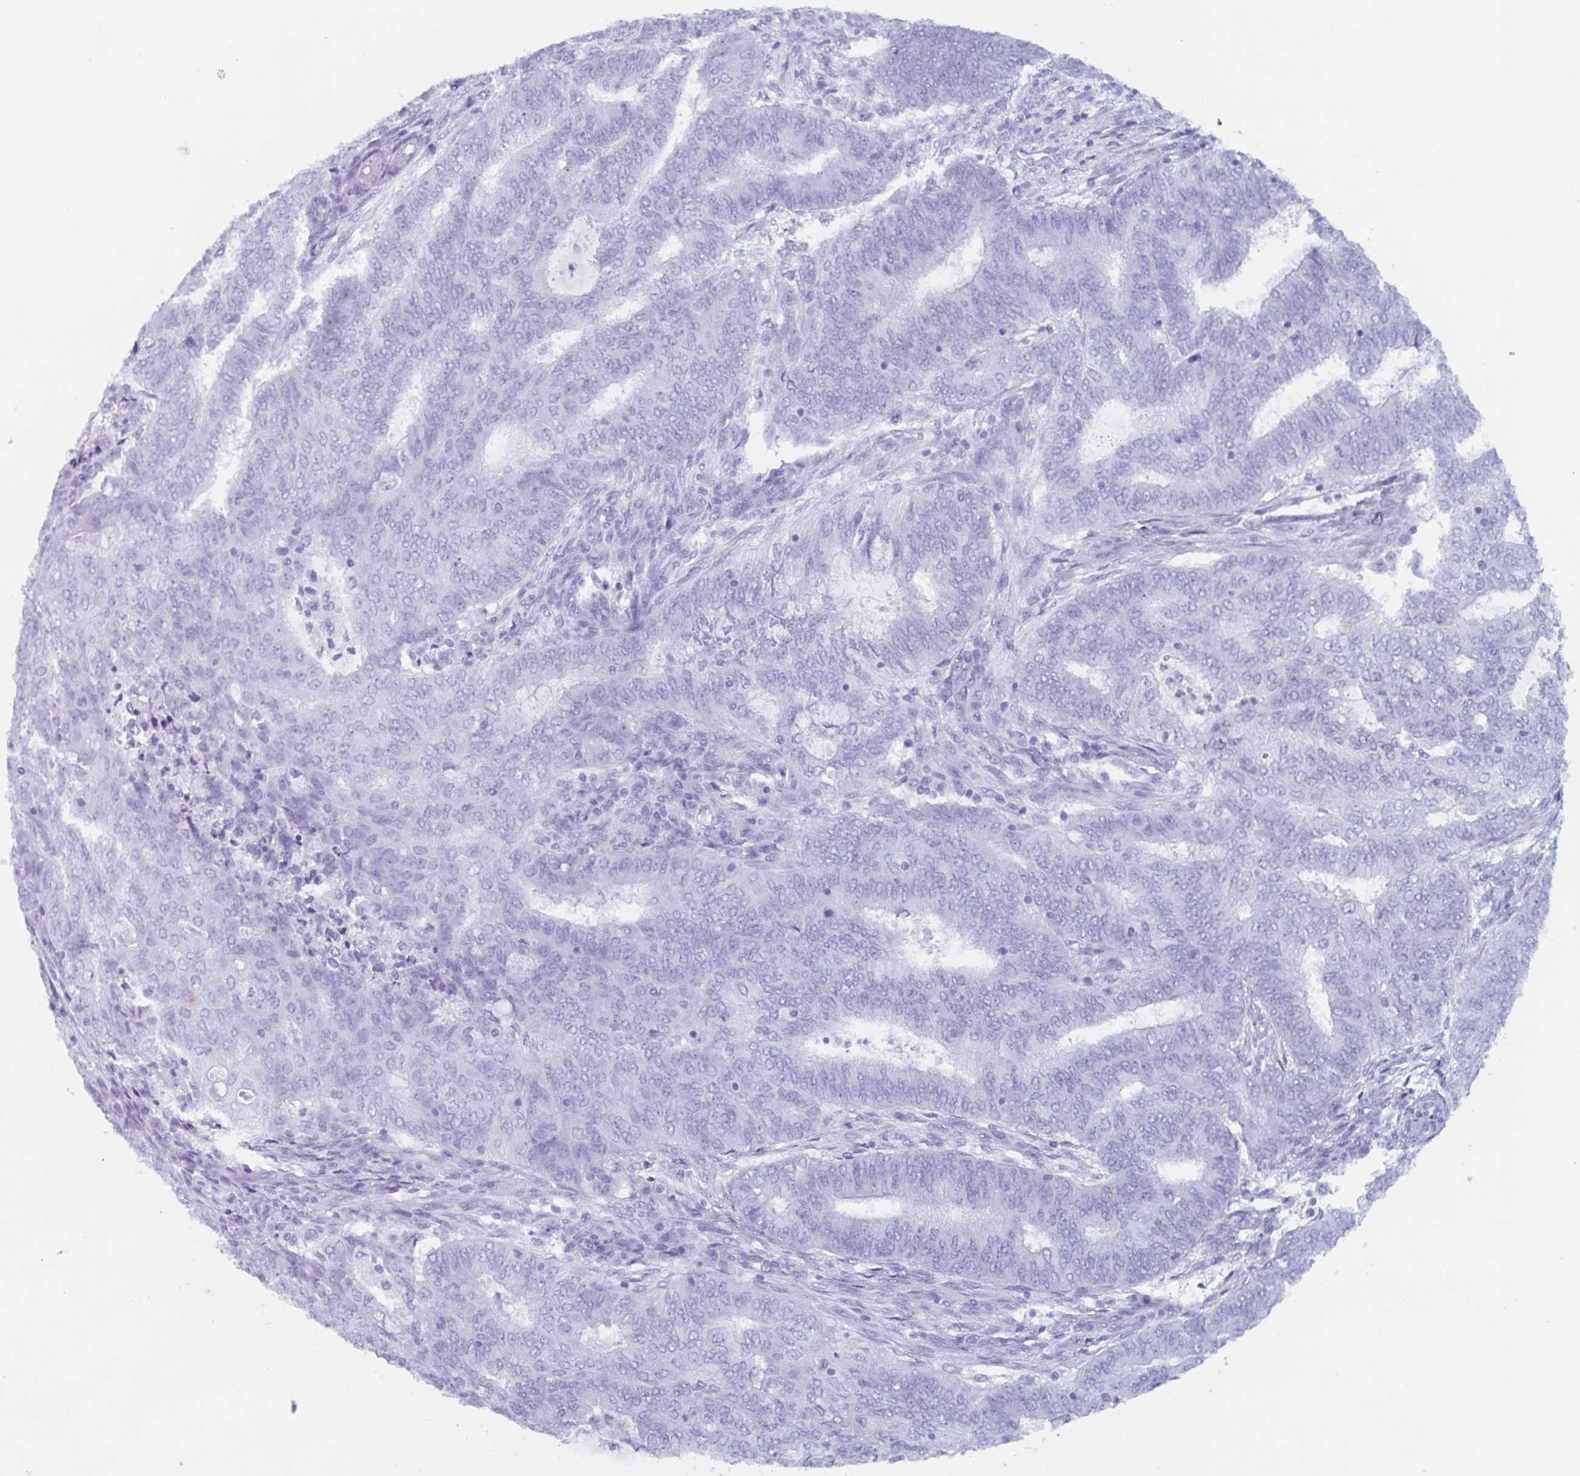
{"staining": {"intensity": "negative", "quantity": "none", "location": "none"}, "tissue": "endometrial cancer", "cell_type": "Tumor cells", "image_type": "cancer", "snomed": [{"axis": "morphology", "description": "Adenocarcinoma, NOS"}, {"axis": "topography", "description": "Endometrium"}], "caption": "A photomicrograph of human endometrial cancer (adenocarcinoma) is negative for staining in tumor cells. (Brightfield microscopy of DAB (3,3'-diaminobenzidine) IHC at high magnification).", "gene": "BPI", "patient": {"sex": "female", "age": 62}}